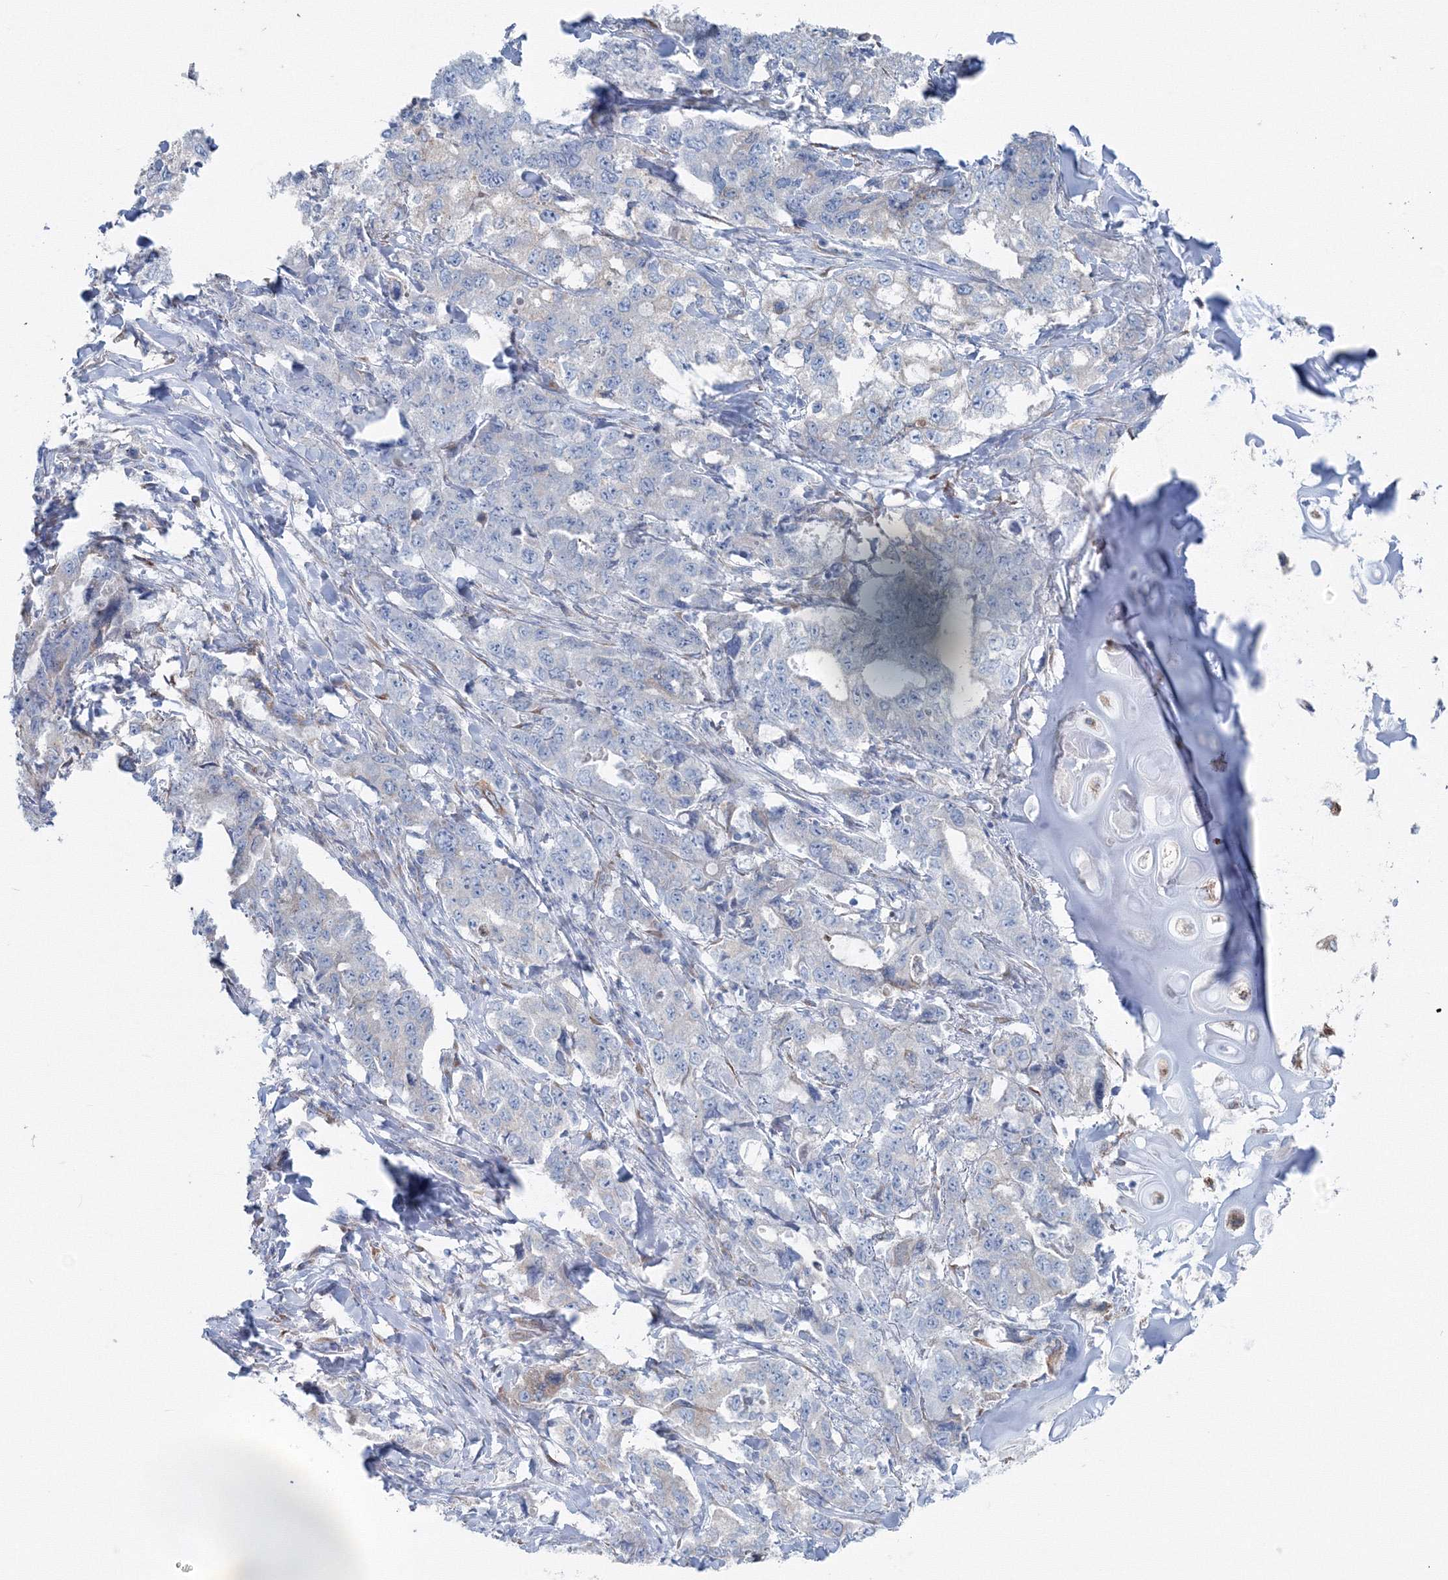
{"staining": {"intensity": "negative", "quantity": "none", "location": "none"}, "tissue": "lung cancer", "cell_type": "Tumor cells", "image_type": "cancer", "snomed": [{"axis": "morphology", "description": "Adenocarcinoma, NOS"}, {"axis": "topography", "description": "Lung"}], "caption": "High magnification brightfield microscopy of lung cancer (adenocarcinoma) stained with DAB (3,3'-diaminobenzidine) (brown) and counterstained with hematoxylin (blue): tumor cells show no significant expression. The staining was performed using DAB to visualize the protein expression in brown, while the nuclei were stained in blue with hematoxylin (Magnification: 20x).", "gene": "RCN1", "patient": {"sex": "female", "age": 51}}